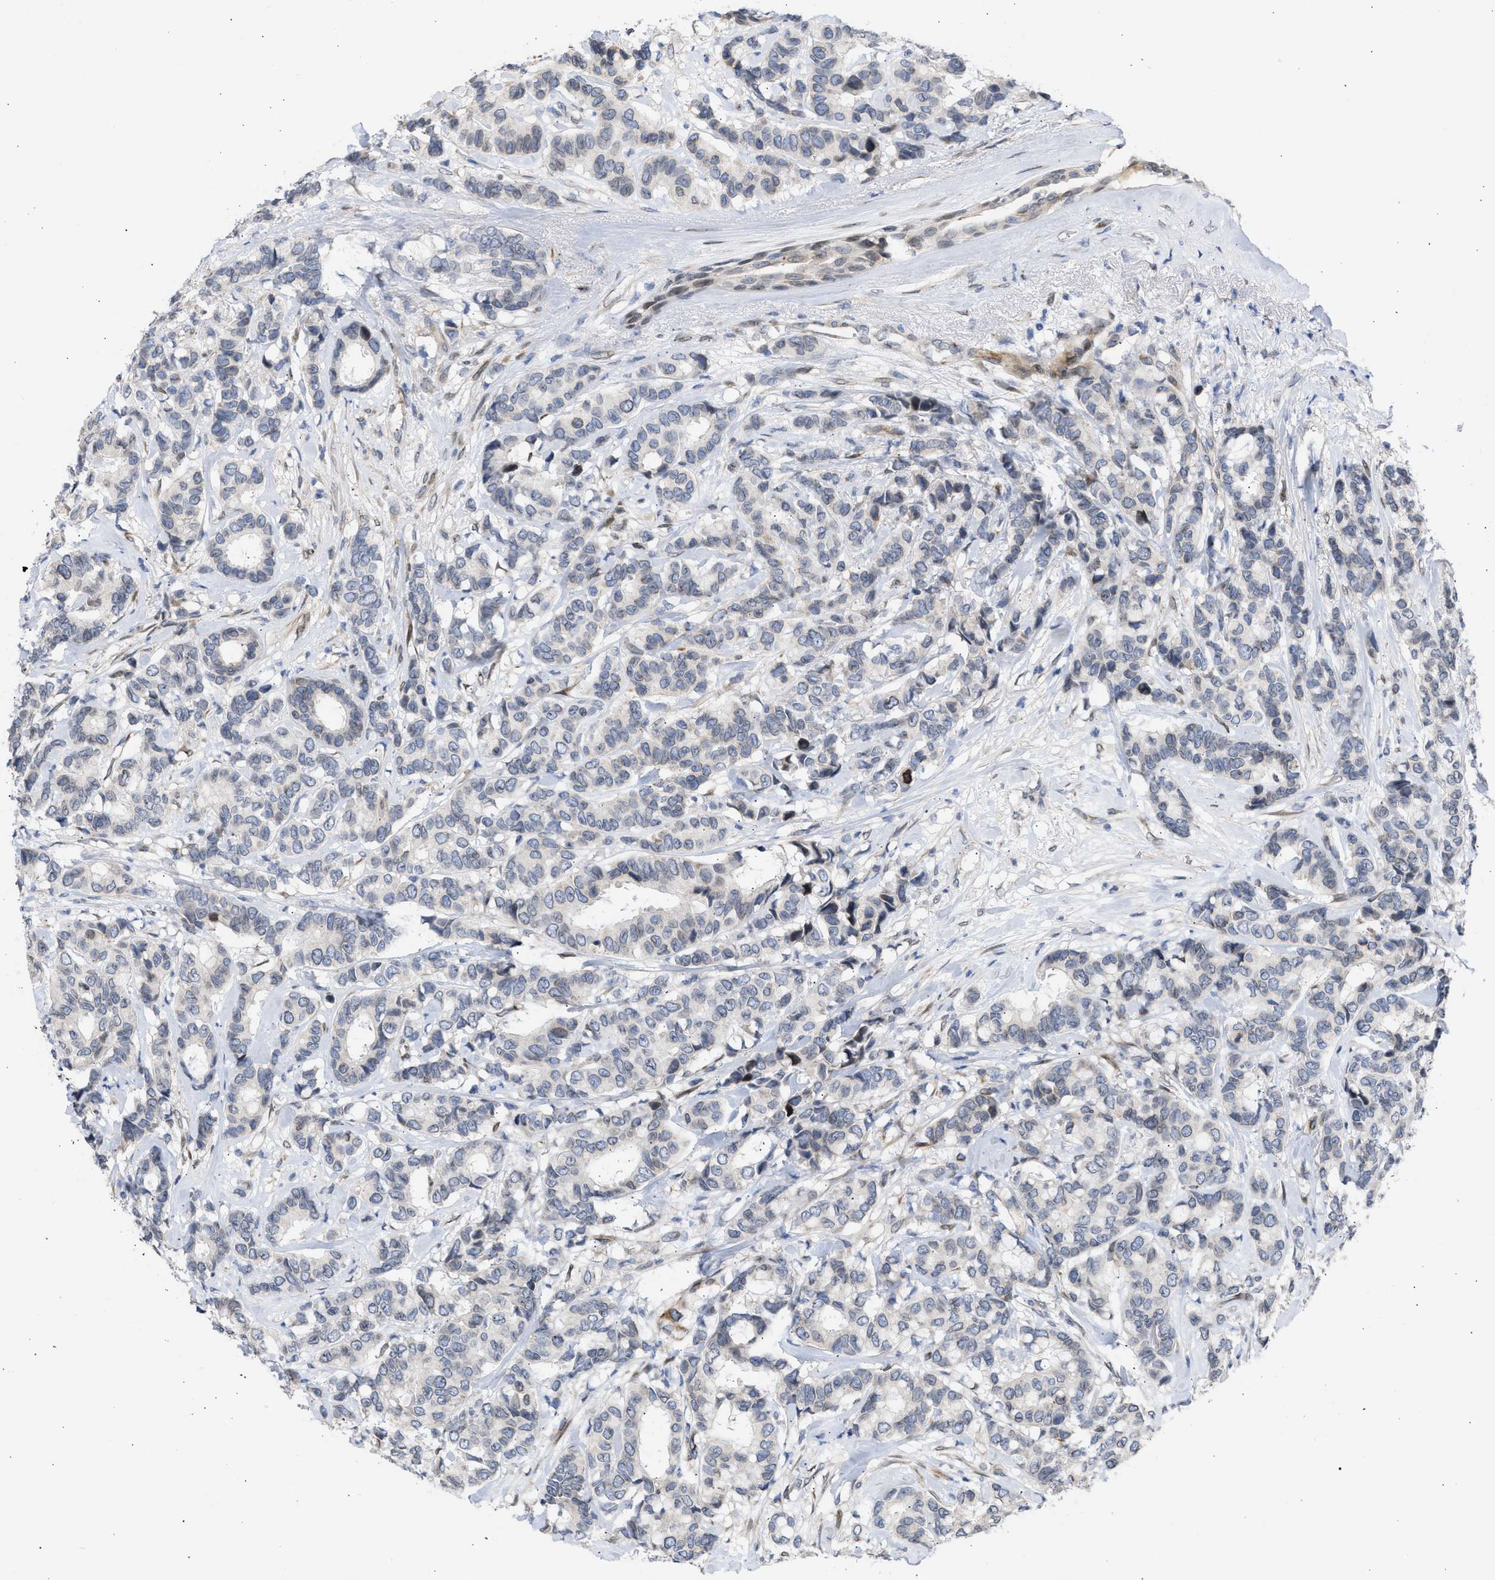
{"staining": {"intensity": "negative", "quantity": "none", "location": "none"}, "tissue": "breast cancer", "cell_type": "Tumor cells", "image_type": "cancer", "snomed": [{"axis": "morphology", "description": "Duct carcinoma"}, {"axis": "topography", "description": "Breast"}], "caption": "Tumor cells show no significant protein expression in breast intraductal carcinoma.", "gene": "NUP35", "patient": {"sex": "female", "age": 87}}